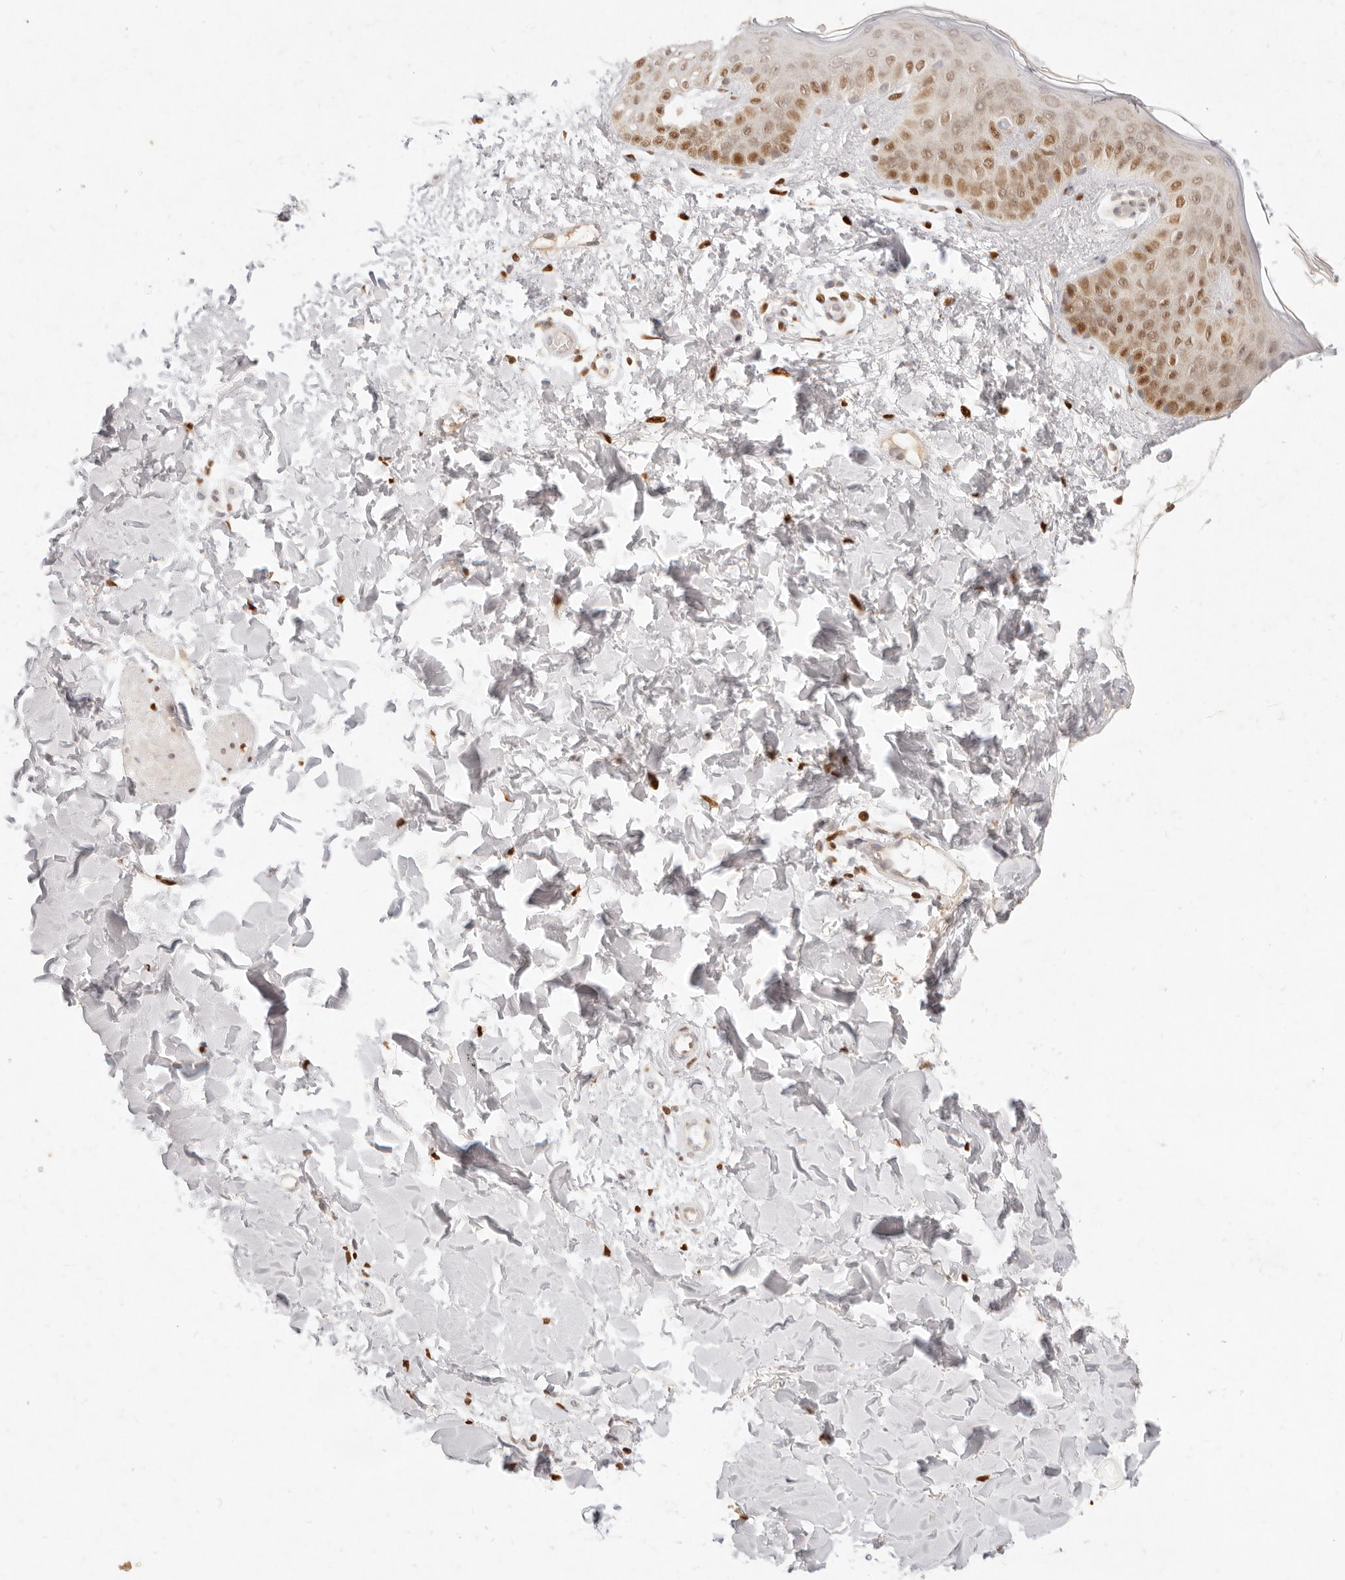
{"staining": {"intensity": "moderate", "quantity": "25%-75%", "location": "cytoplasmic/membranous,nuclear"}, "tissue": "skin", "cell_type": "Keratinocytes", "image_type": "normal", "snomed": [{"axis": "morphology", "description": "Normal tissue, NOS"}, {"axis": "morphology", "description": "Neoplasm, benign, NOS"}, {"axis": "topography", "description": "Skin"}, {"axis": "topography", "description": "Soft tissue"}], "caption": "Immunohistochemical staining of benign human skin shows 25%-75% levels of moderate cytoplasmic/membranous,nuclear protein expression in approximately 25%-75% of keratinocytes. The protein of interest is shown in brown color, while the nuclei are stained blue.", "gene": "ASCL3", "patient": {"sex": "male", "age": 26}}